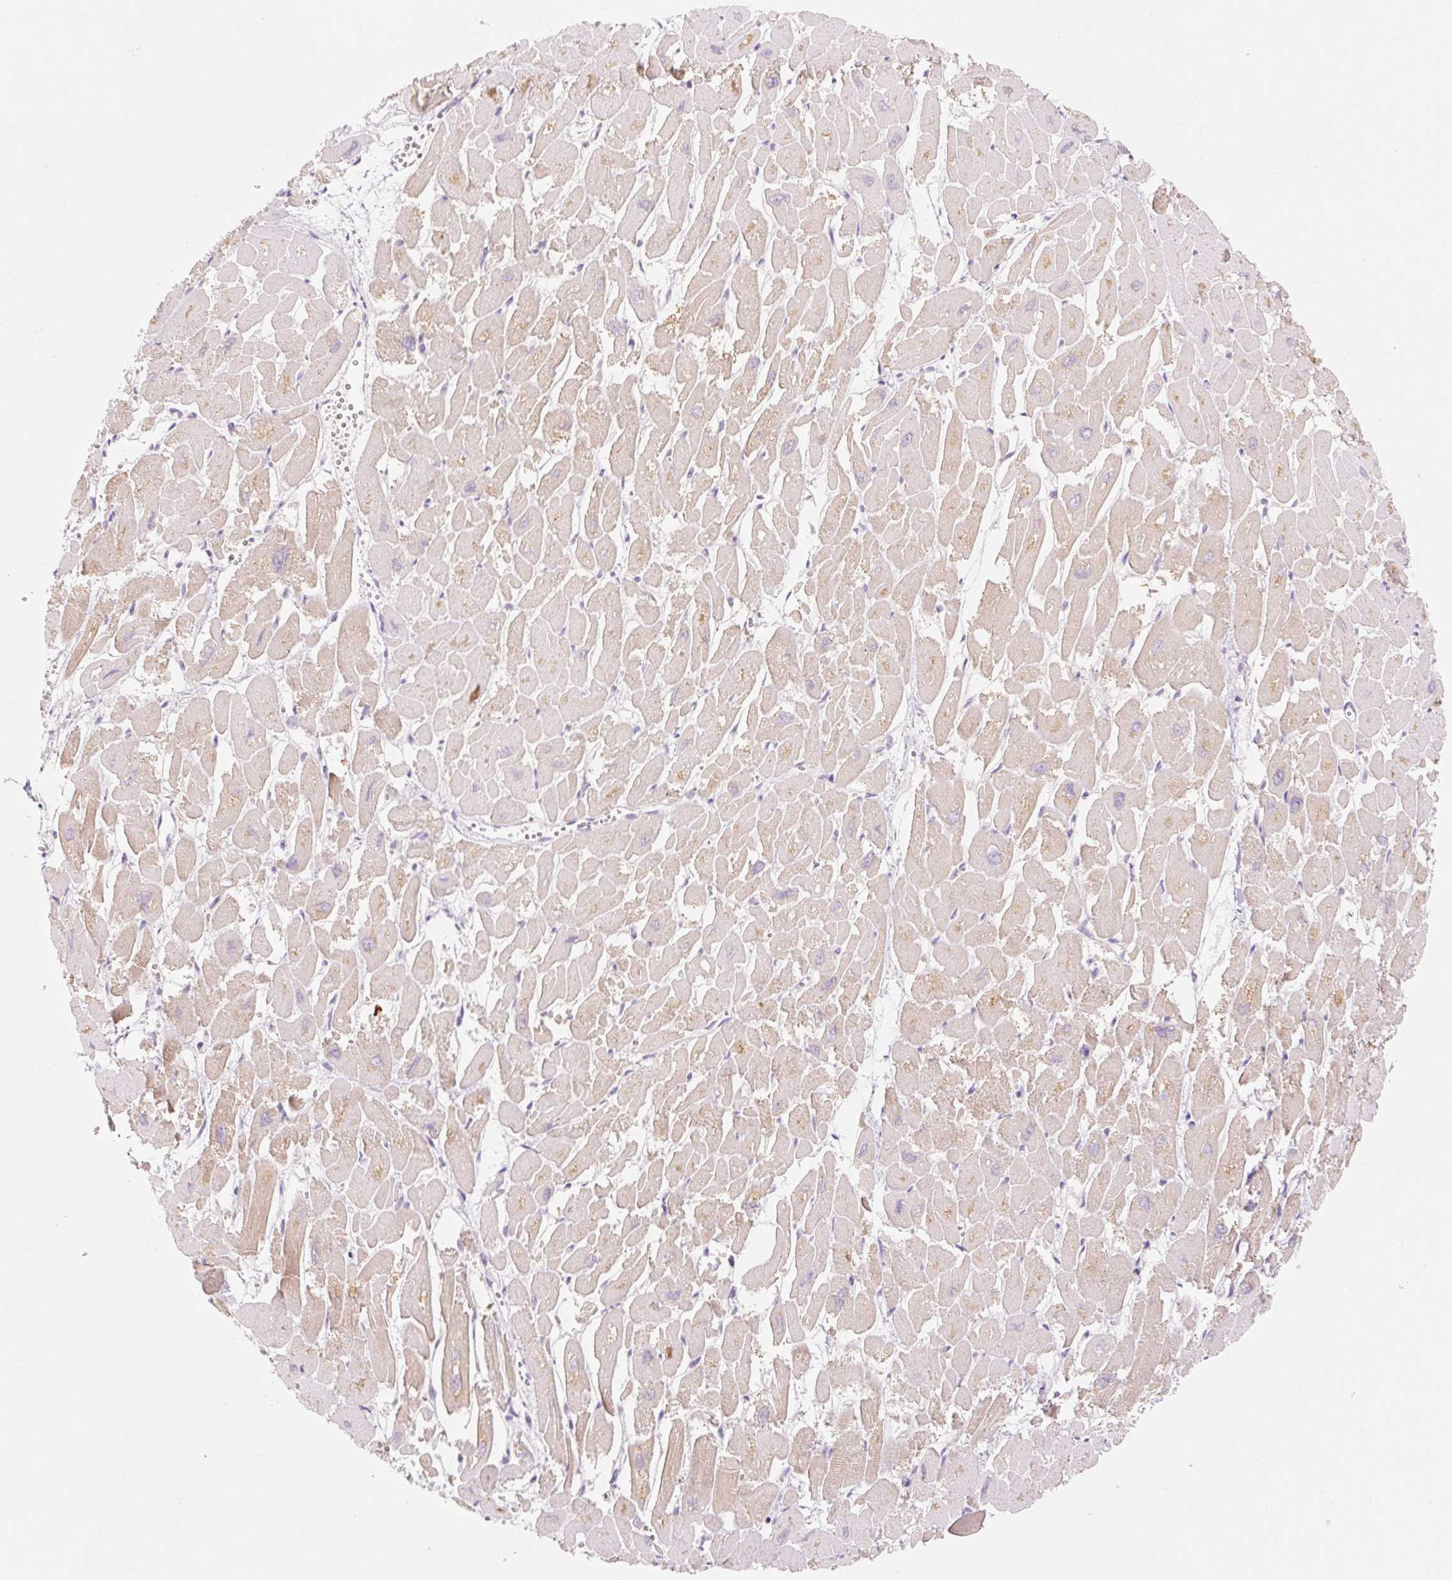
{"staining": {"intensity": "moderate", "quantity": ">75%", "location": "cytoplasmic/membranous"}, "tissue": "heart muscle", "cell_type": "Cardiomyocytes", "image_type": "normal", "snomed": [{"axis": "morphology", "description": "Normal tissue, NOS"}, {"axis": "topography", "description": "Heart"}], "caption": "A brown stain shows moderate cytoplasmic/membranous expression of a protein in cardiomyocytes of normal human heart muscle. The protein of interest is shown in brown color, while the nuclei are stained blue.", "gene": "MYO1D", "patient": {"sex": "male", "age": 54}}